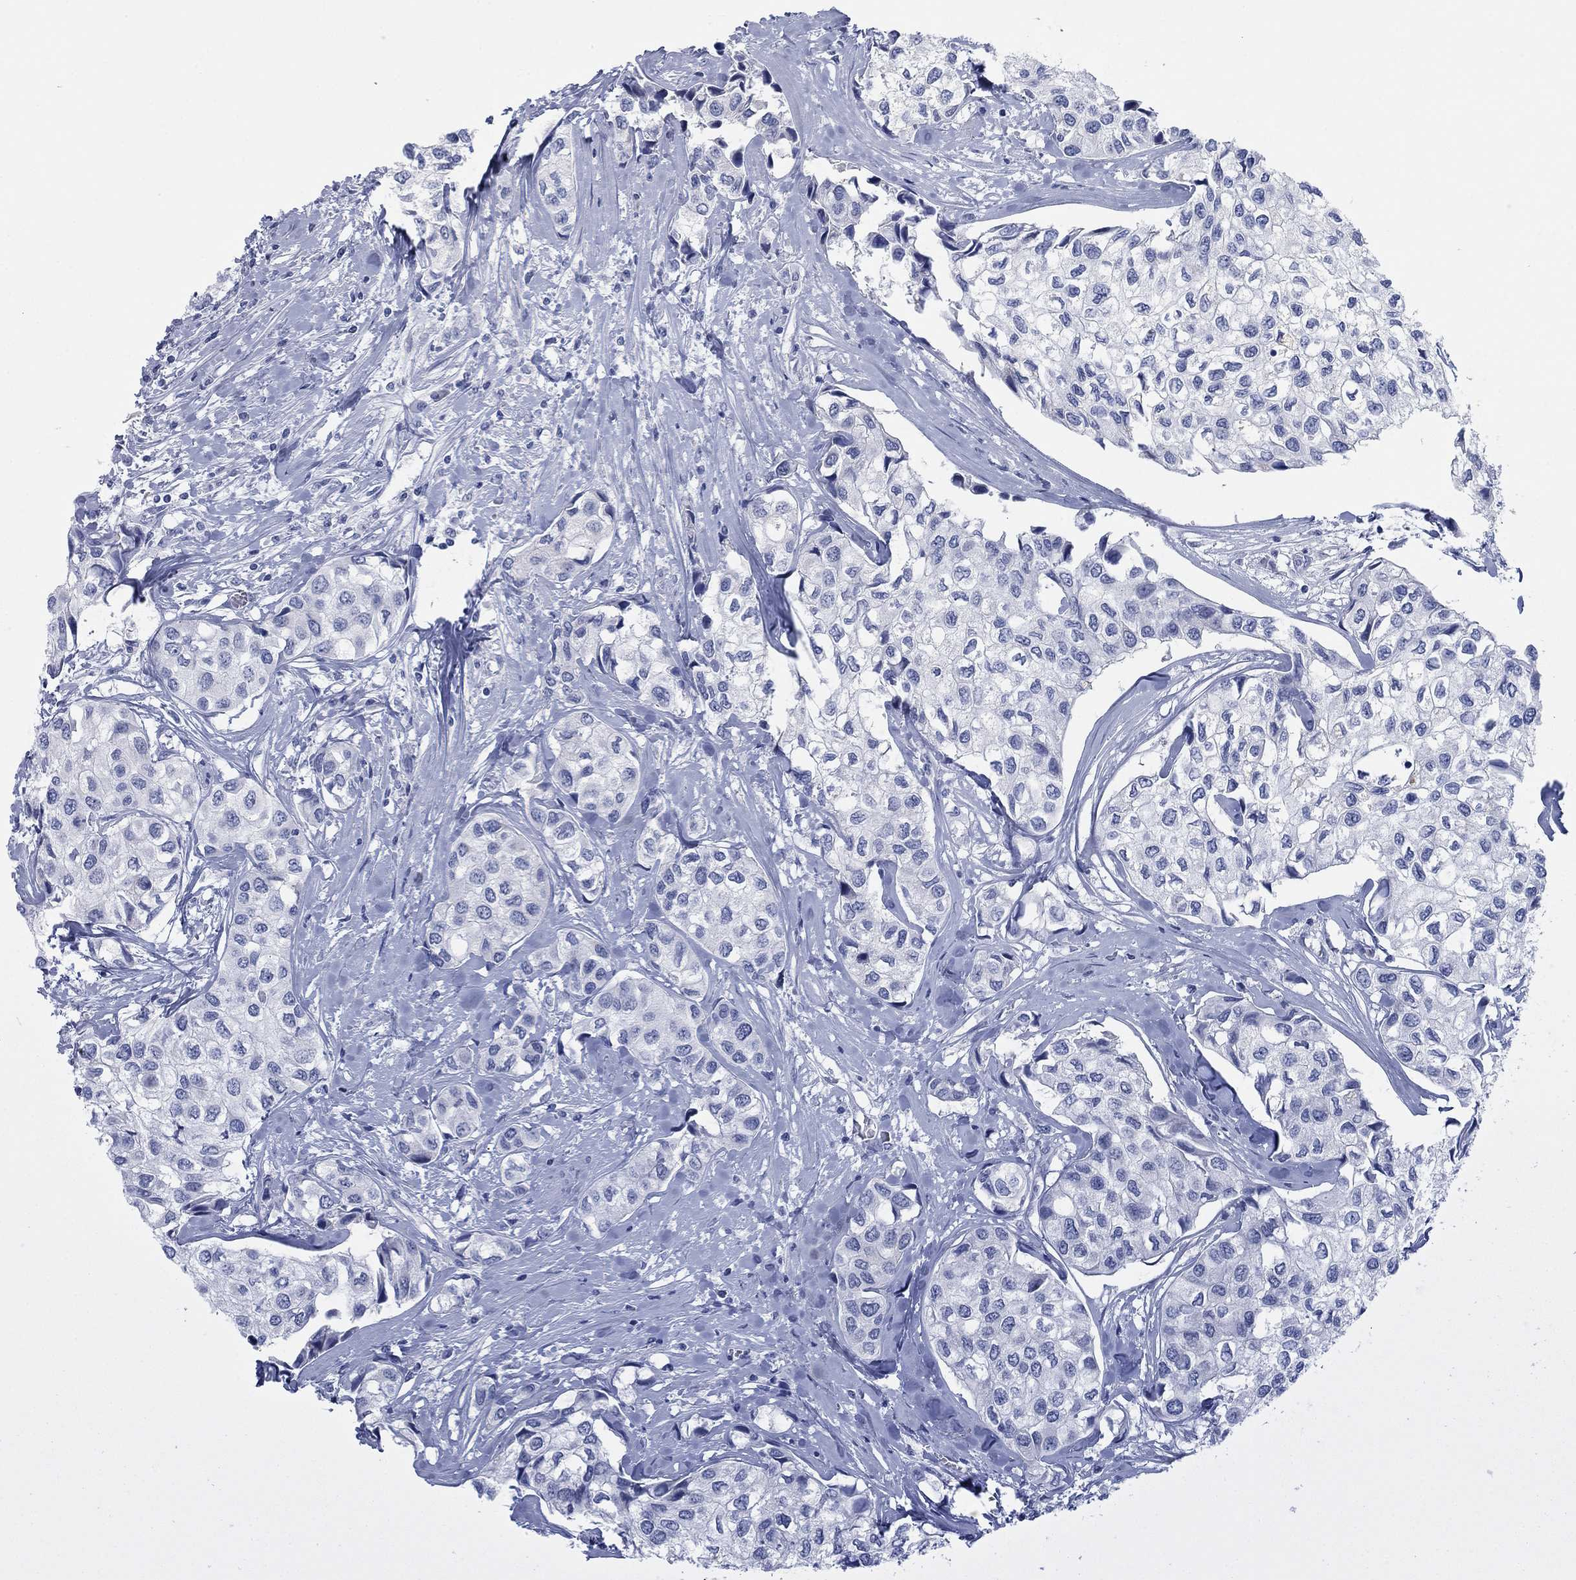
{"staining": {"intensity": "negative", "quantity": "none", "location": "none"}, "tissue": "urothelial cancer", "cell_type": "Tumor cells", "image_type": "cancer", "snomed": [{"axis": "morphology", "description": "Urothelial carcinoma, High grade"}, {"axis": "topography", "description": "Urinary bladder"}], "caption": "Immunohistochemistry (IHC) histopathology image of high-grade urothelial carcinoma stained for a protein (brown), which demonstrates no staining in tumor cells.", "gene": "DNAL1", "patient": {"sex": "male", "age": 73}}